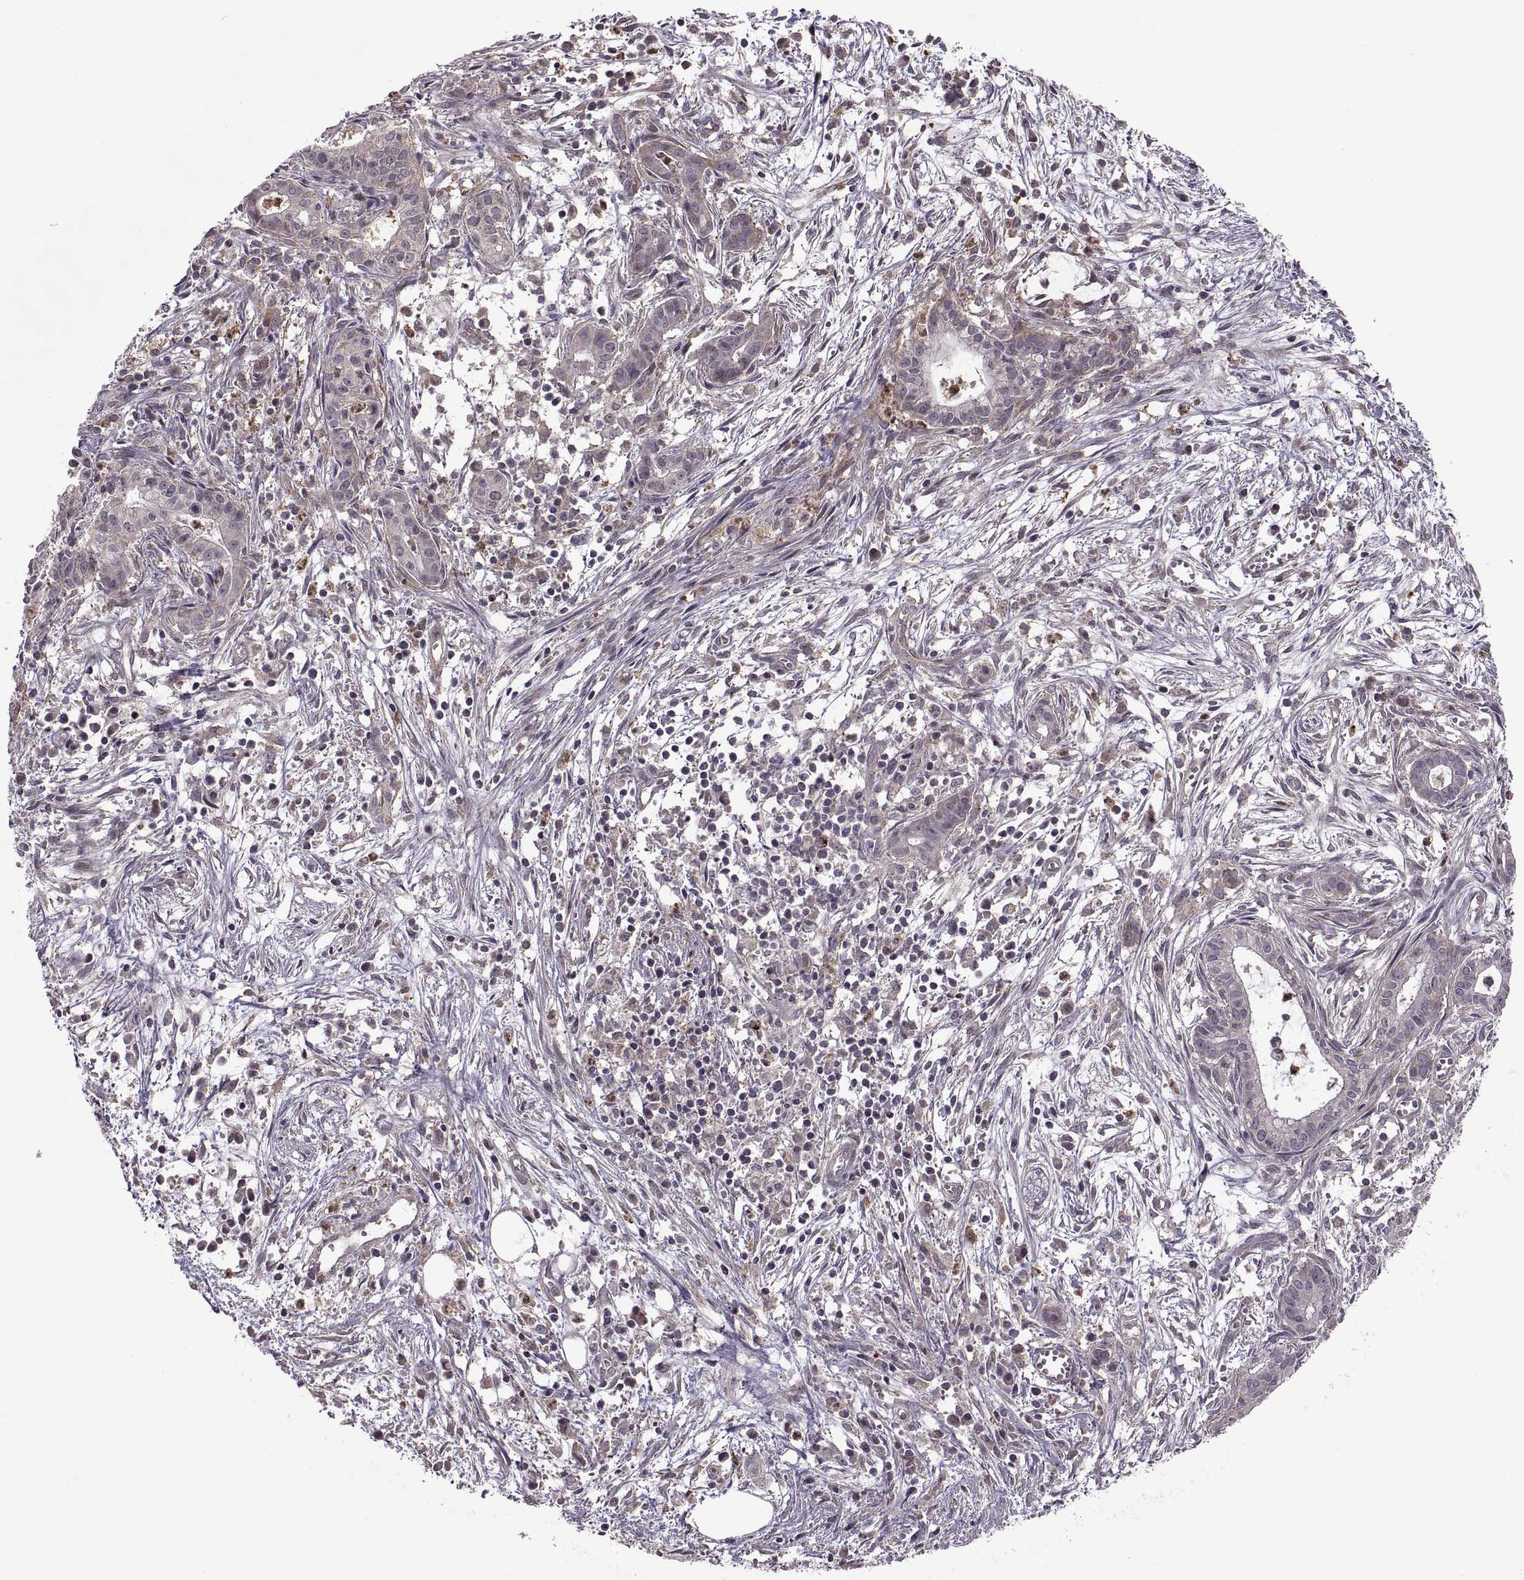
{"staining": {"intensity": "negative", "quantity": "none", "location": "none"}, "tissue": "pancreatic cancer", "cell_type": "Tumor cells", "image_type": "cancer", "snomed": [{"axis": "morphology", "description": "Adenocarcinoma, NOS"}, {"axis": "topography", "description": "Pancreas"}], "caption": "Protein analysis of adenocarcinoma (pancreatic) demonstrates no significant positivity in tumor cells.", "gene": "PIERCE1", "patient": {"sex": "male", "age": 48}}